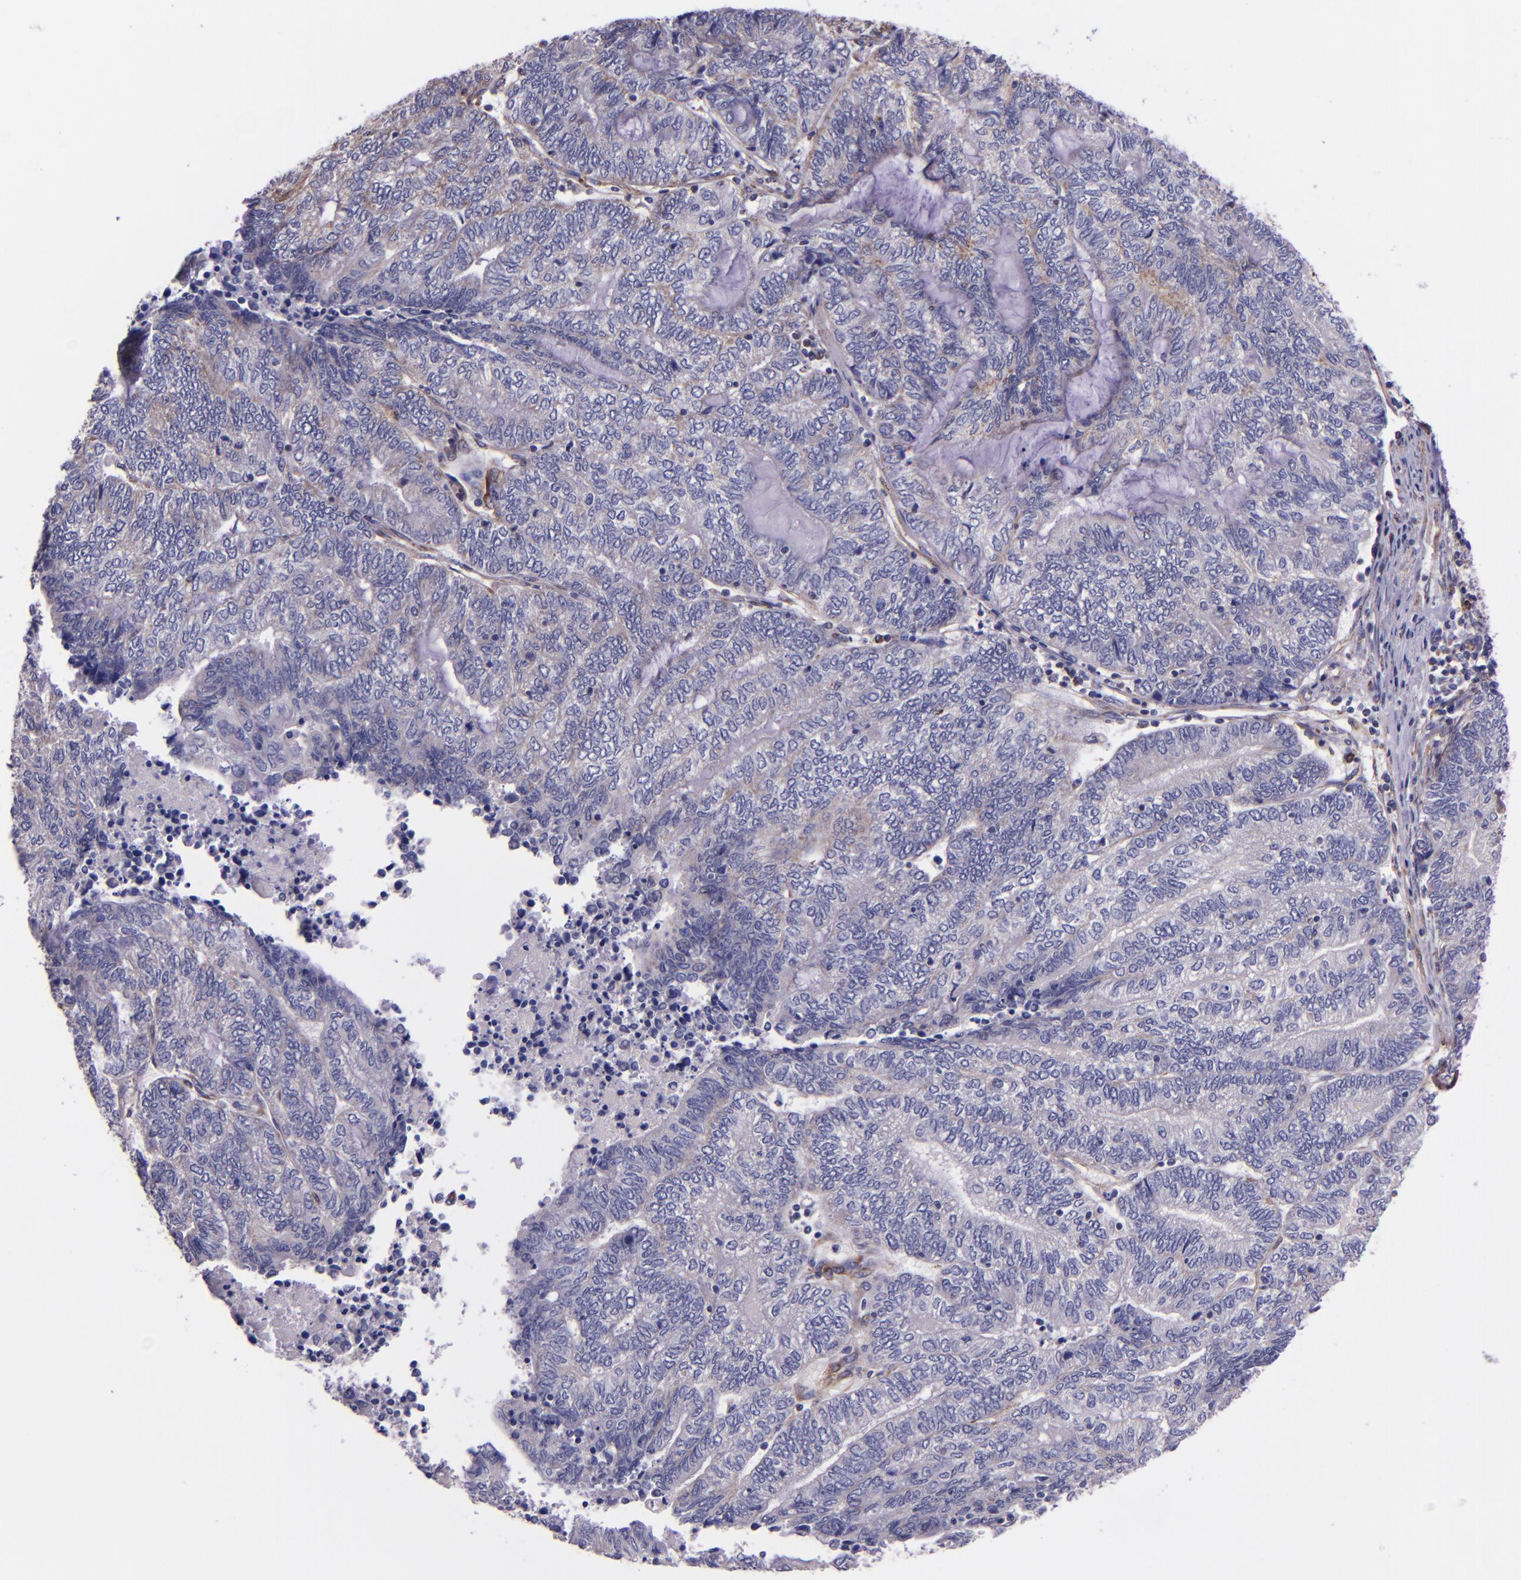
{"staining": {"intensity": "negative", "quantity": "none", "location": "none"}, "tissue": "endometrial cancer", "cell_type": "Tumor cells", "image_type": "cancer", "snomed": [{"axis": "morphology", "description": "Adenocarcinoma, NOS"}, {"axis": "topography", "description": "Uterus"}, {"axis": "topography", "description": "Endometrium"}], "caption": "Tumor cells show no significant protein positivity in endometrial cancer. (DAB immunohistochemistry (IHC) with hematoxylin counter stain).", "gene": "IDH3G", "patient": {"sex": "female", "age": 70}}